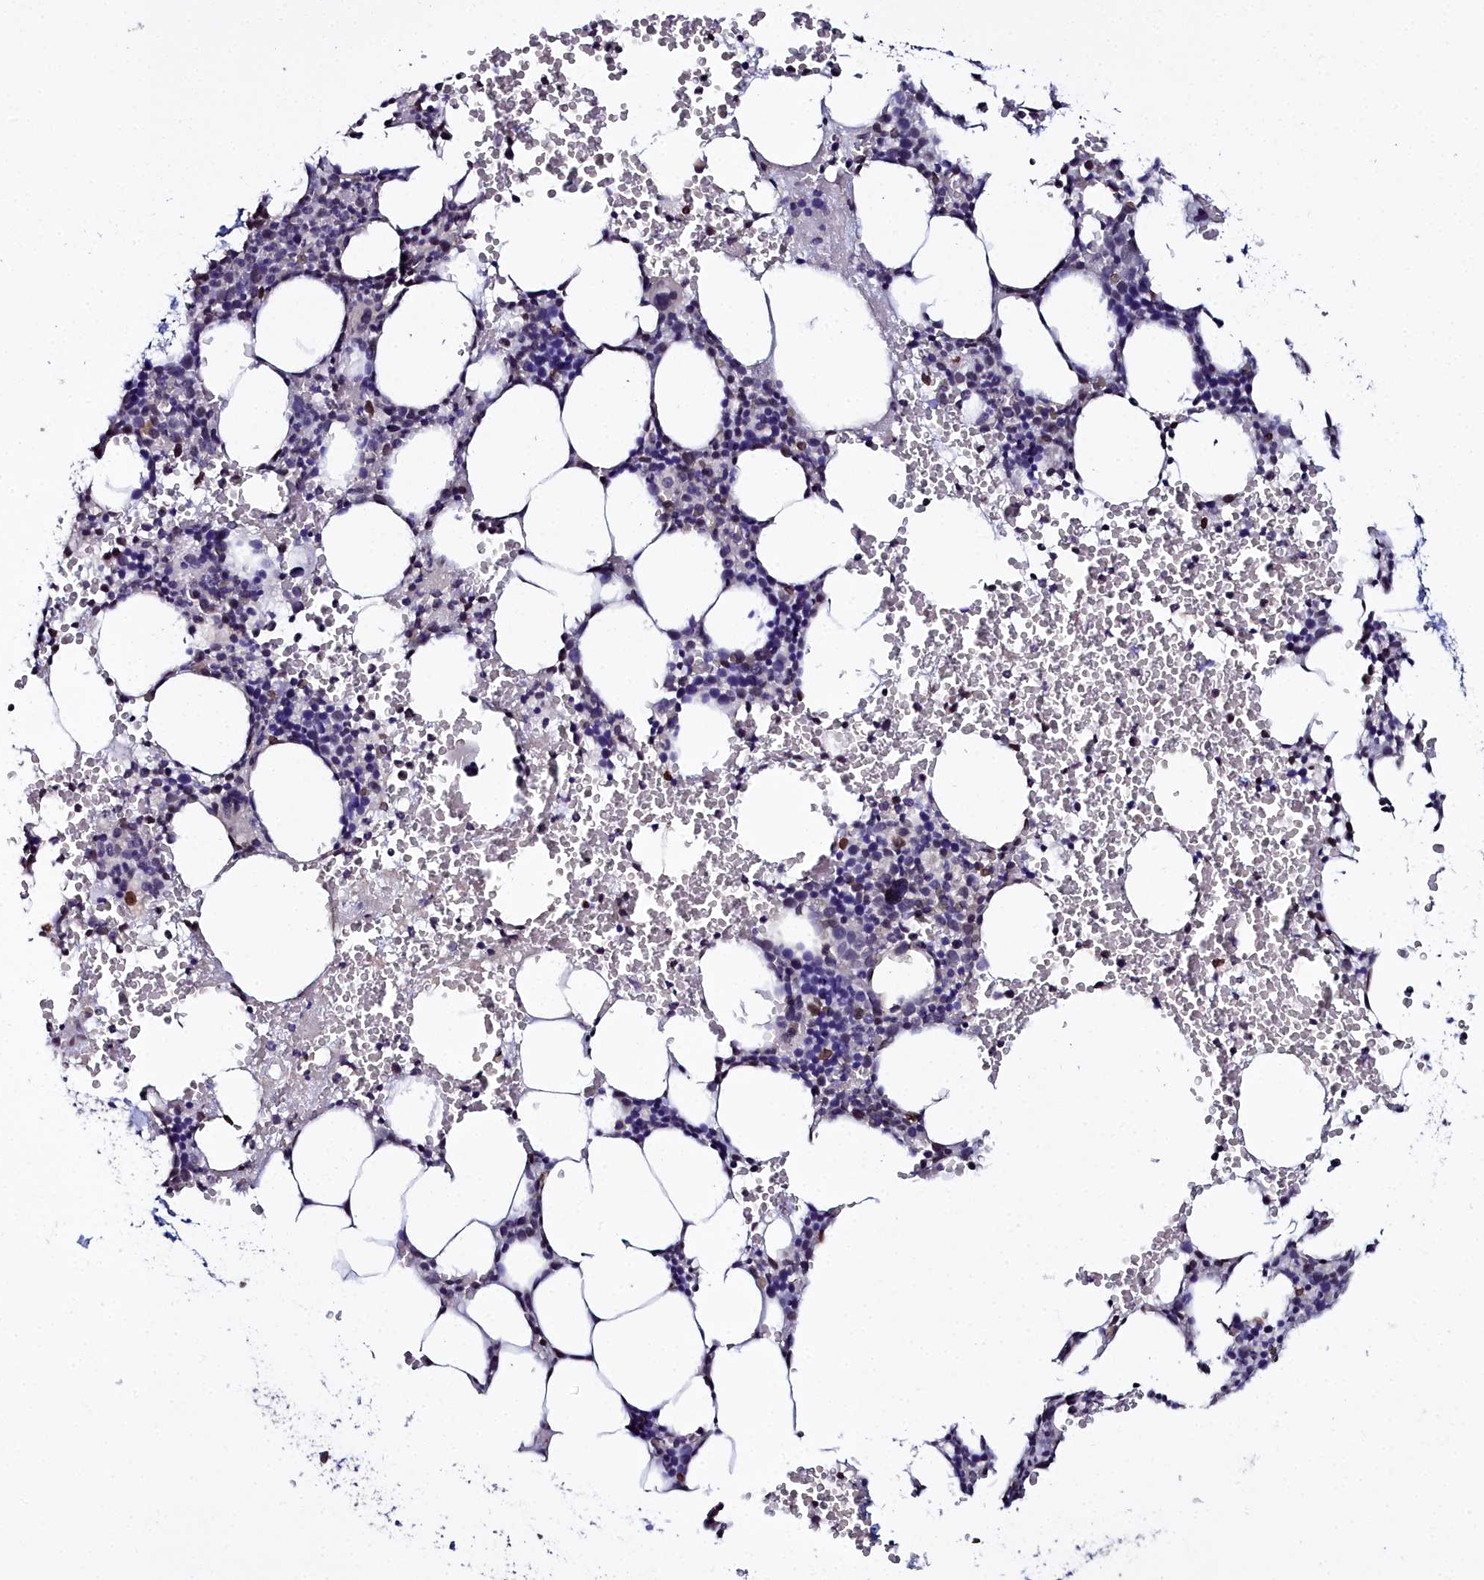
{"staining": {"intensity": "moderate", "quantity": "<25%", "location": "nuclear"}, "tissue": "bone marrow", "cell_type": "Hematopoietic cells", "image_type": "normal", "snomed": [{"axis": "morphology", "description": "Normal tissue, NOS"}, {"axis": "morphology", "description": "Inflammation, NOS"}, {"axis": "topography", "description": "Bone marrow"}], "caption": "Immunohistochemistry staining of benign bone marrow, which shows low levels of moderate nuclear positivity in about <25% of hematopoietic cells indicating moderate nuclear protein expression. The staining was performed using DAB (brown) for protein detection and nuclei were counterstained in hematoxylin (blue).", "gene": "CCDC97", "patient": {"sex": "female", "age": 78}}